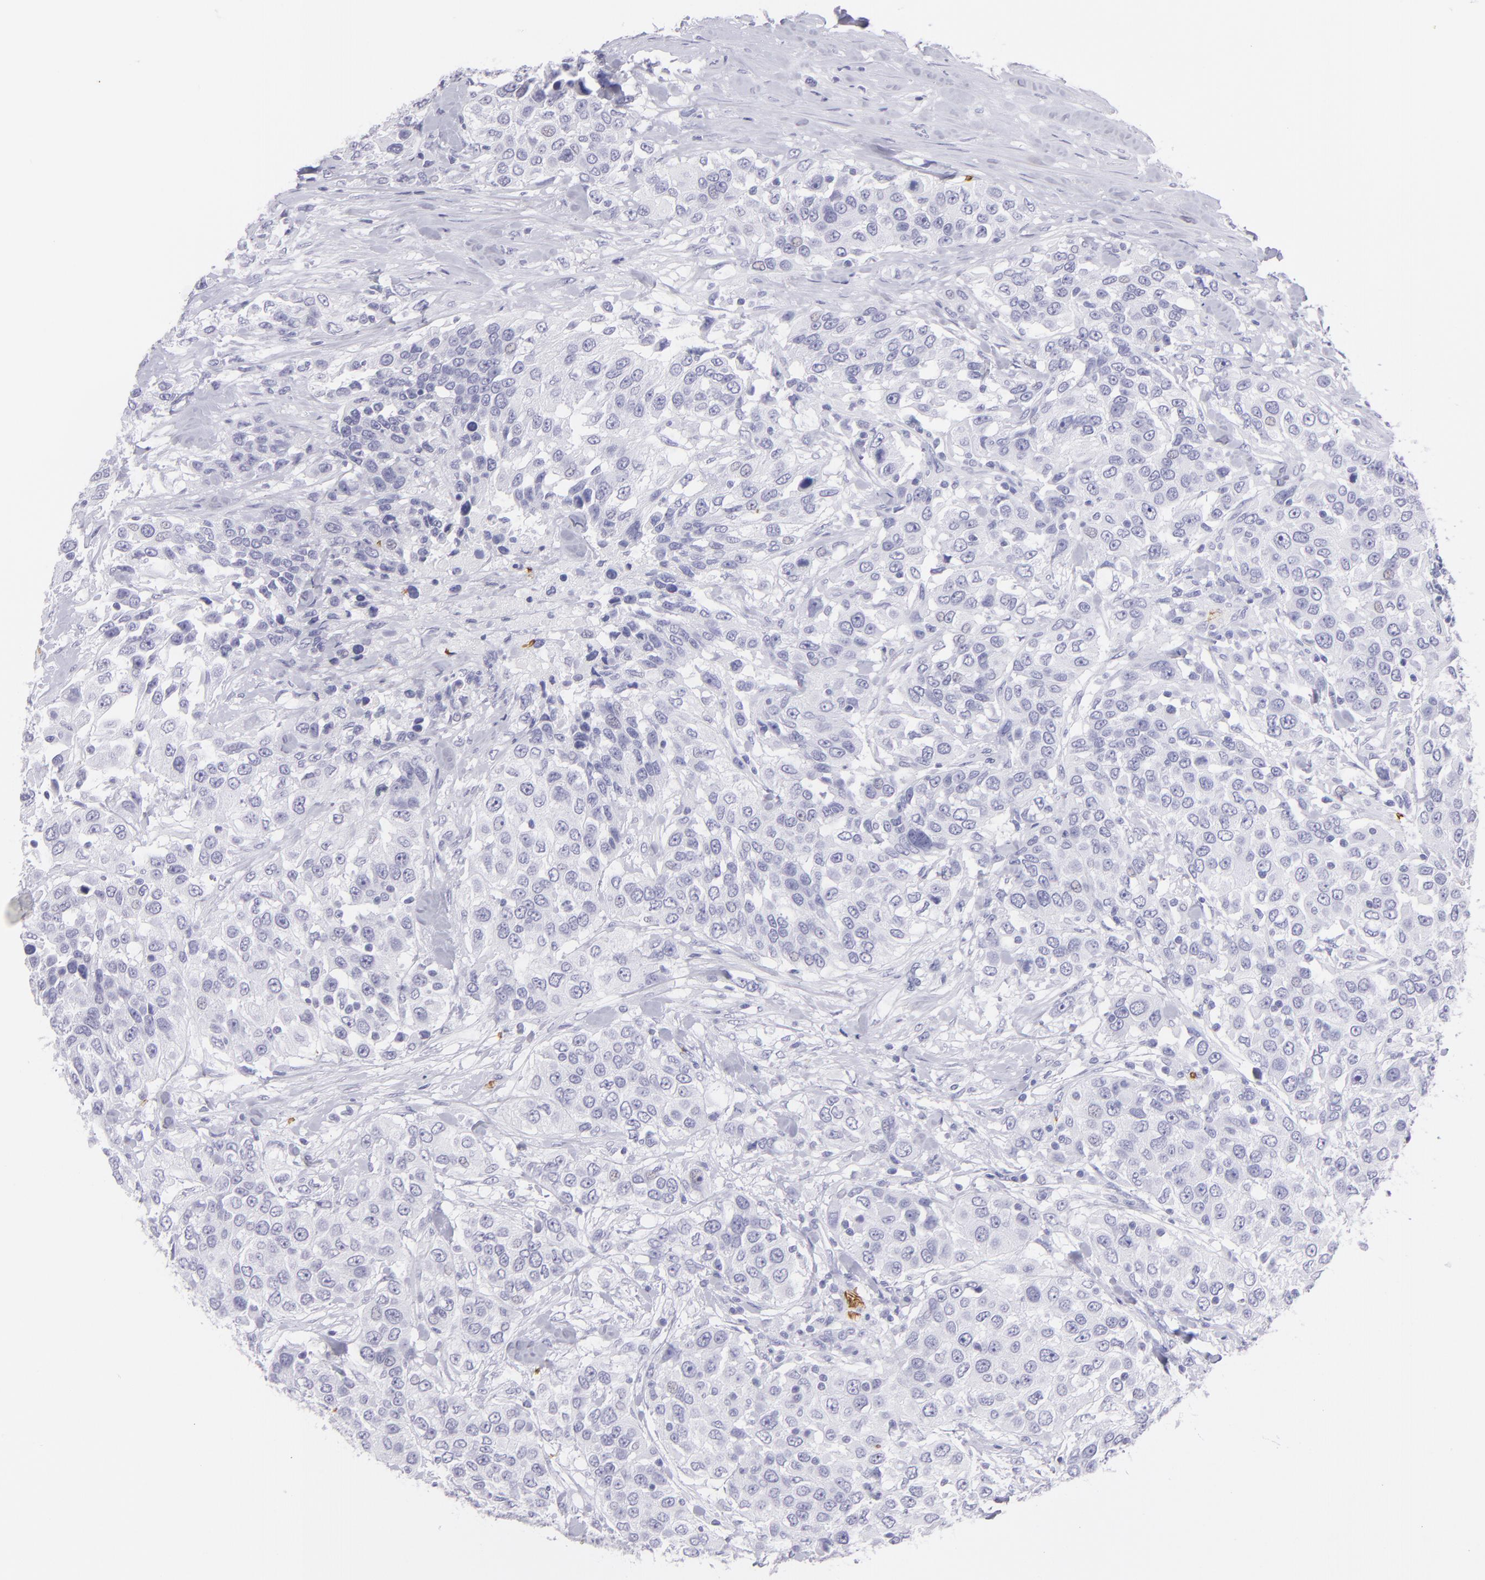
{"staining": {"intensity": "negative", "quantity": "none", "location": "none"}, "tissue": "urothelial cancer", "cell_type": "Tumor cells", "image_type": "cancer", "snomed": [{"axis": "morphology", "description": "Urothelial carcinoma, High grade"}, {"axis": "topography", "description": "Urinary bladder"}], "caption": "A photomicrograph of urothelial cancer stained for a protein reveals no brown staining in tumor cells.", "gene": "GYPA", "patient": {"sex": "female", "age": 80}}